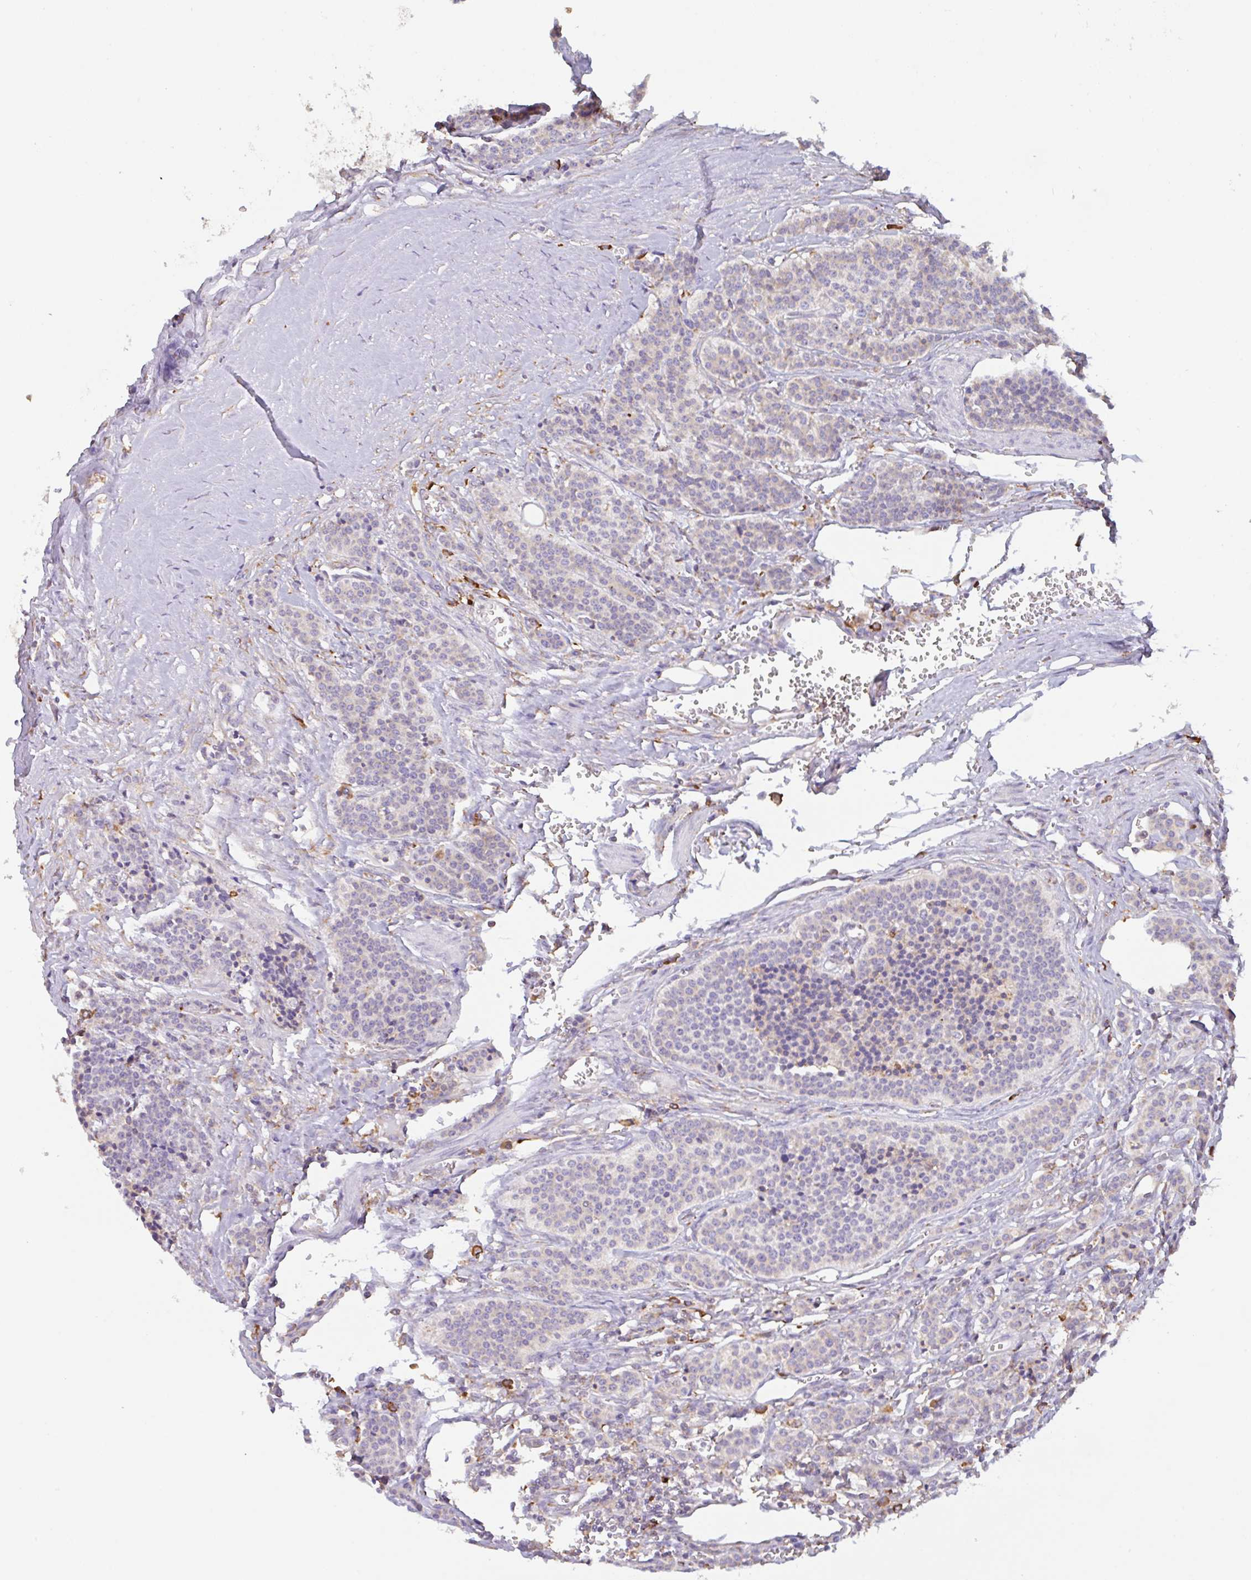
{"staining": {"intensity": "negative", "quantity": "none", "location": "none"}, "tissue": "carcinoid", "cell_type": "Tumor cells", "image_type": "cancer", "snomed": [{"axis": "morphology", "description": "Carcinoid, malignant, NOS"}, {"axis": "topography", "description": "Small intestine"}], "caption": "DAB (3,3'-diaminobenzidine) immunohistochemical staining of human carcinoid shows no significant staining in tumor cells.", "gene": "DOK4", "patient": {"sex": "male", "age": 63}}